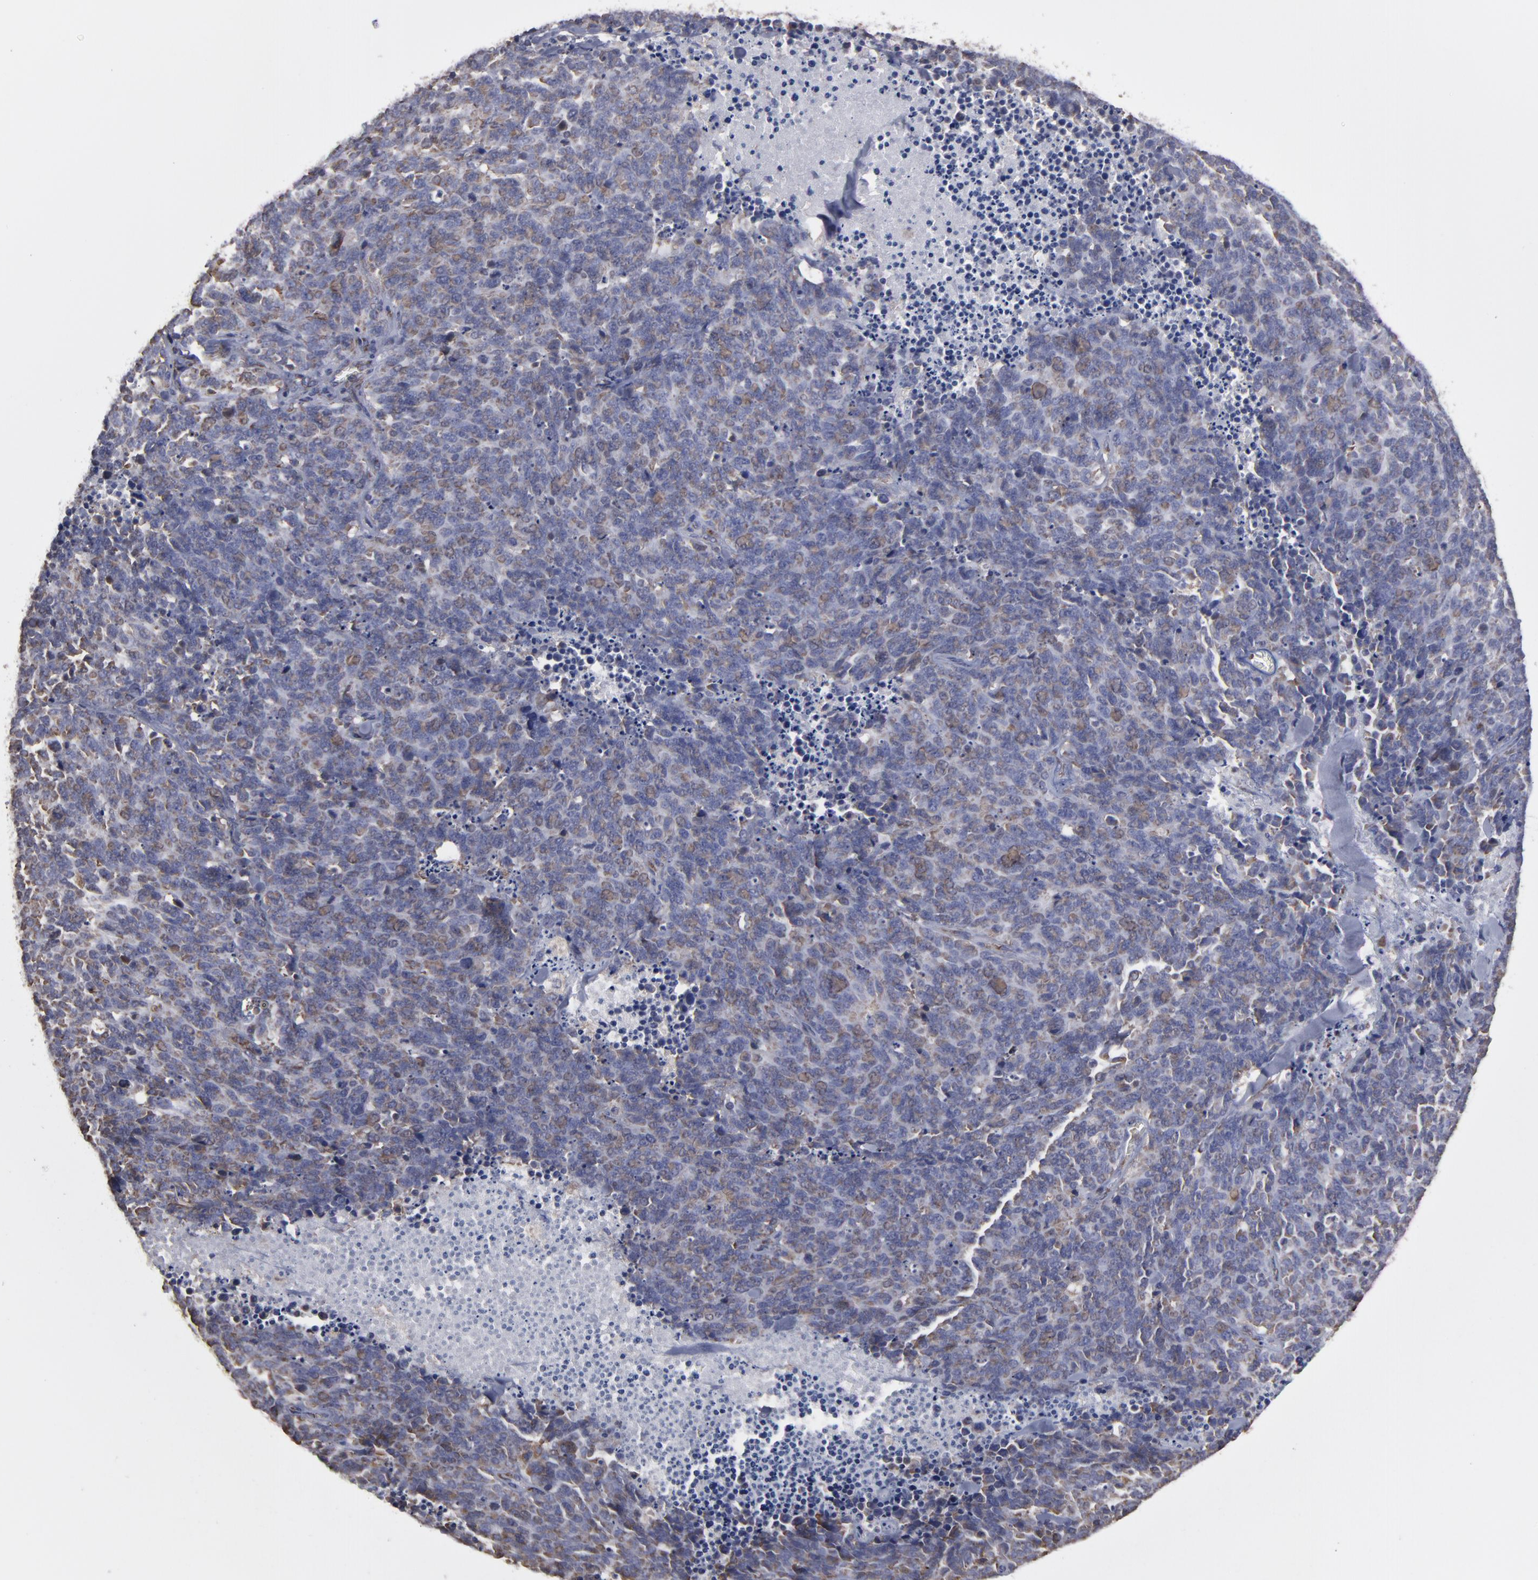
{"staining": {"intensity": "weak", "quantity": ">75%", "location": "cytoplasmic/membranous"}, "tissue": "lung cancer", "cell_type": "Tumor cells", "image_type": "cancer", "snomed": [{"axis": "morphology", "description": "Neoplasm, malignant, NOS"}, {"axis": "topography", "description": "Lung"}], "caption": "DAB immunohistochemical staining of lung cancer (neoplasm (malignant)) reveals weak cytoplasmic/membranous protein staining in approximately >75% of tumor cells.", "gene": "SND1", "patient": {"sex": "female", "age": 58}}